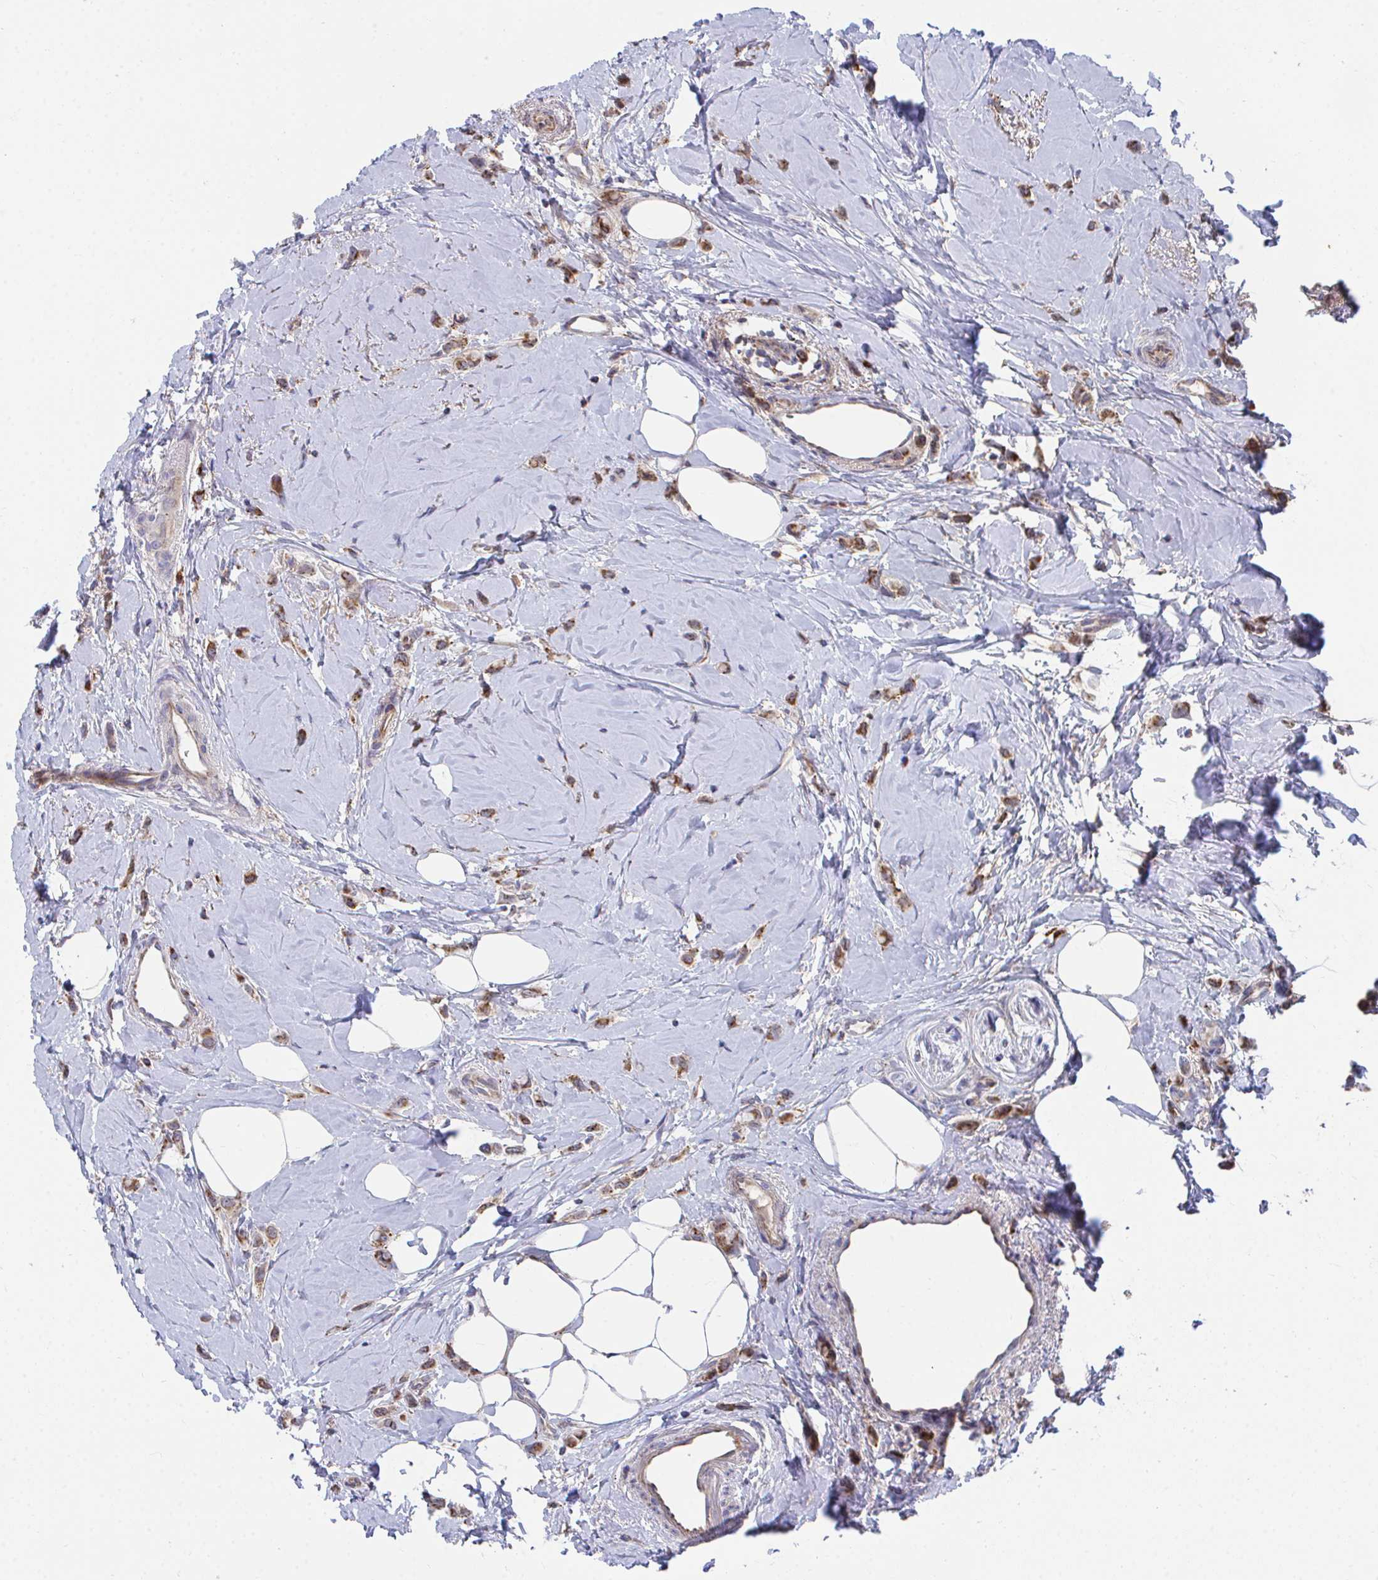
{"staining": {"intensity": "moderate", "quantity": ">75%", "location": "cytoplasmic/membranous"}, "tissue": "breast cancer", "cell_type": "Tumor cells", "image_type": "cancer", "snomed": [{"axis": "morphology", "description": "Lobular carcinoma"}, {"axis": "topography", "description": "Breast"}], "caption": "A brown stain shows moderate cytoplasmic/membranous staining of a protein in human breast lobular carcinoma tumor cells. (IHC, brightfield microscopy, high magnification).", "gene": "PEX3", "patient": {"sex": "female", "age": 66}}